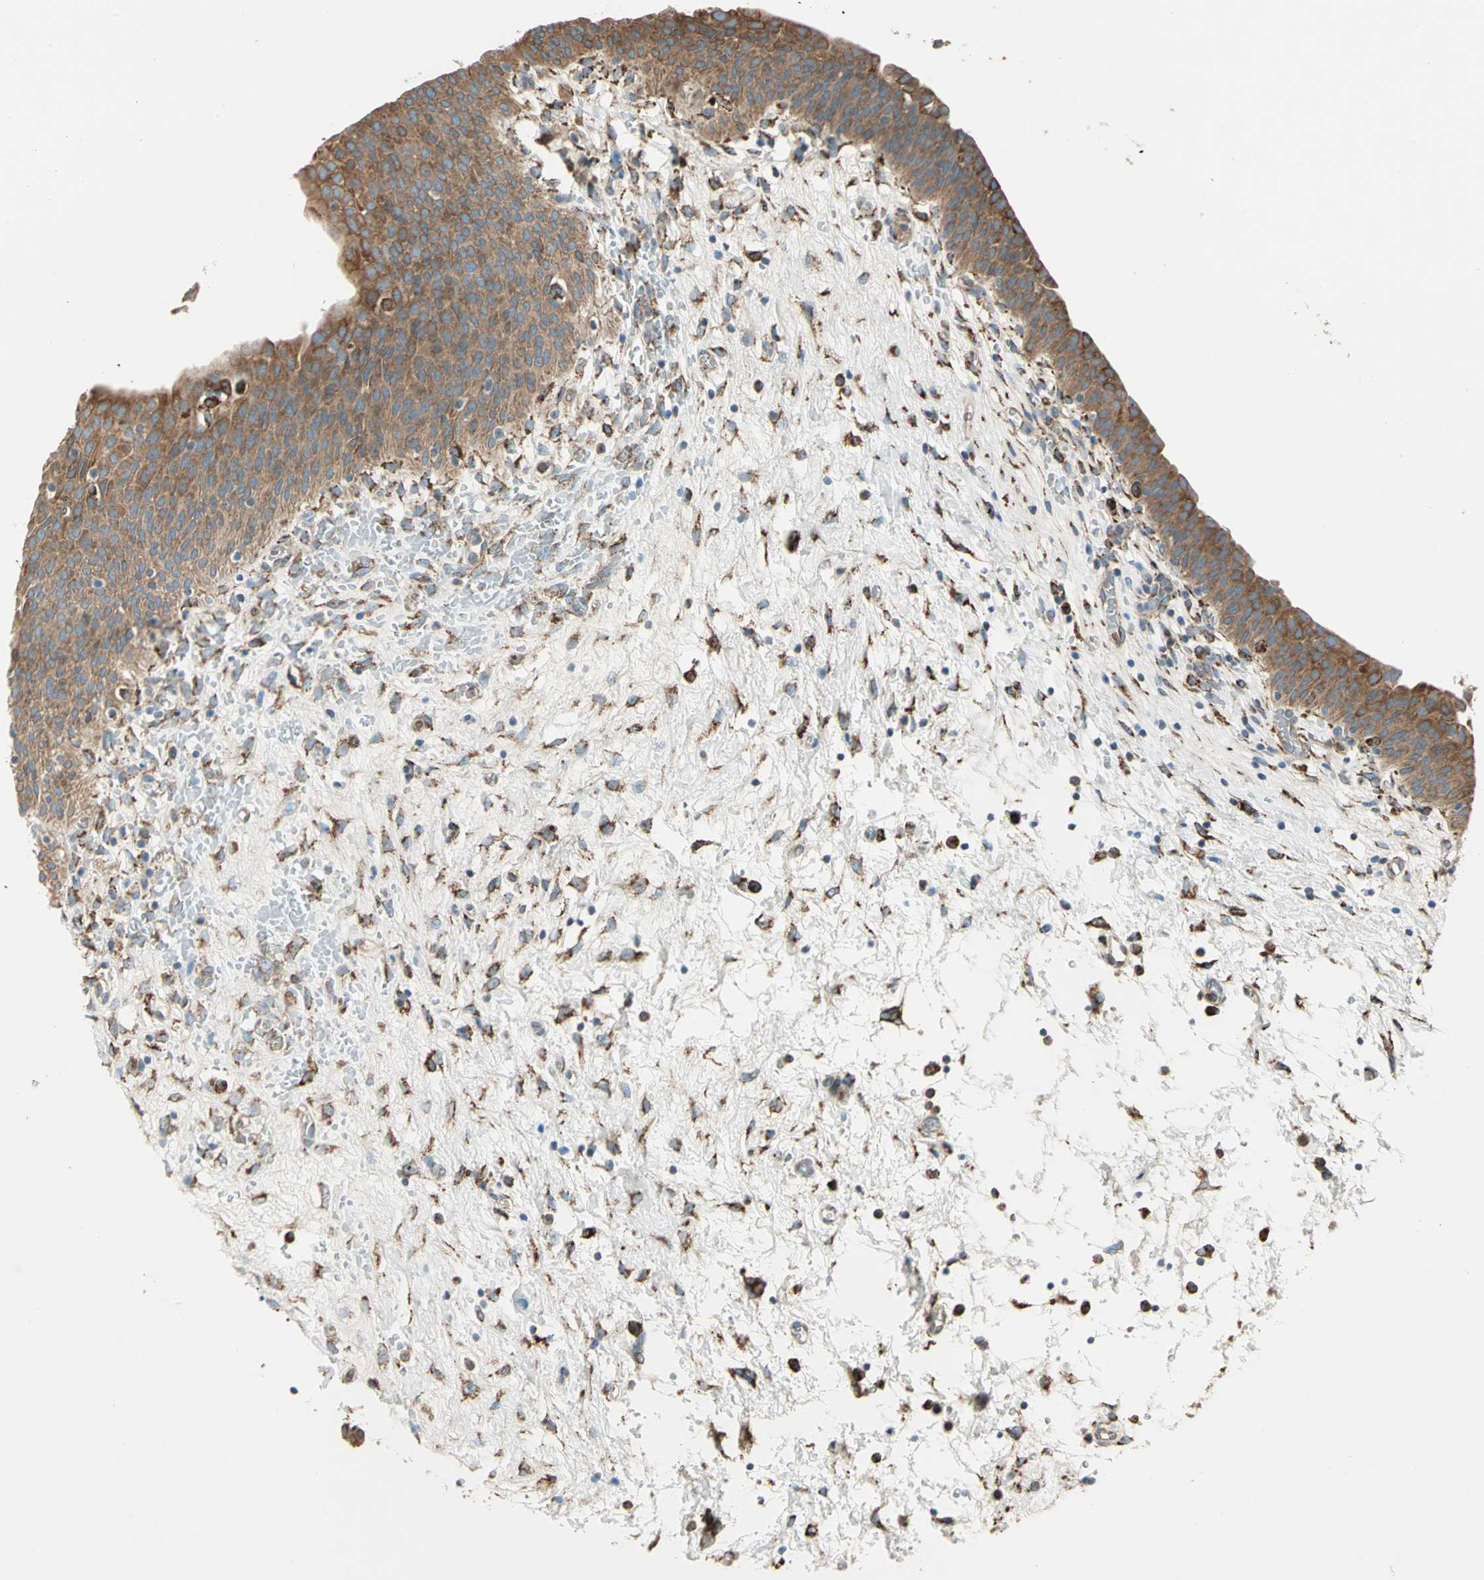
{"staining": {"intensity": "moderate", "quantity": ">75%", "location": "cytoplasmic/membranous"}, "tissue": "urinary bladder", "cell_type": "Urothelial cells", "image_type": "normal", "snomed": [{"axis": "morphology", "description": "Normal tissue, NOS"}, {"axis": "morphology", "description": "Dysplasia, NOS"}, {"axis": "topography", "description": "Urinary bladder"}], "caption": "Urothelial cells demonstrate moderate cytoplasmic/membranous expression in approximately >75% of cells in normal urinary bladder.", "gene": "PDIA4", "patient": {"sex": "male", "age": 35}}